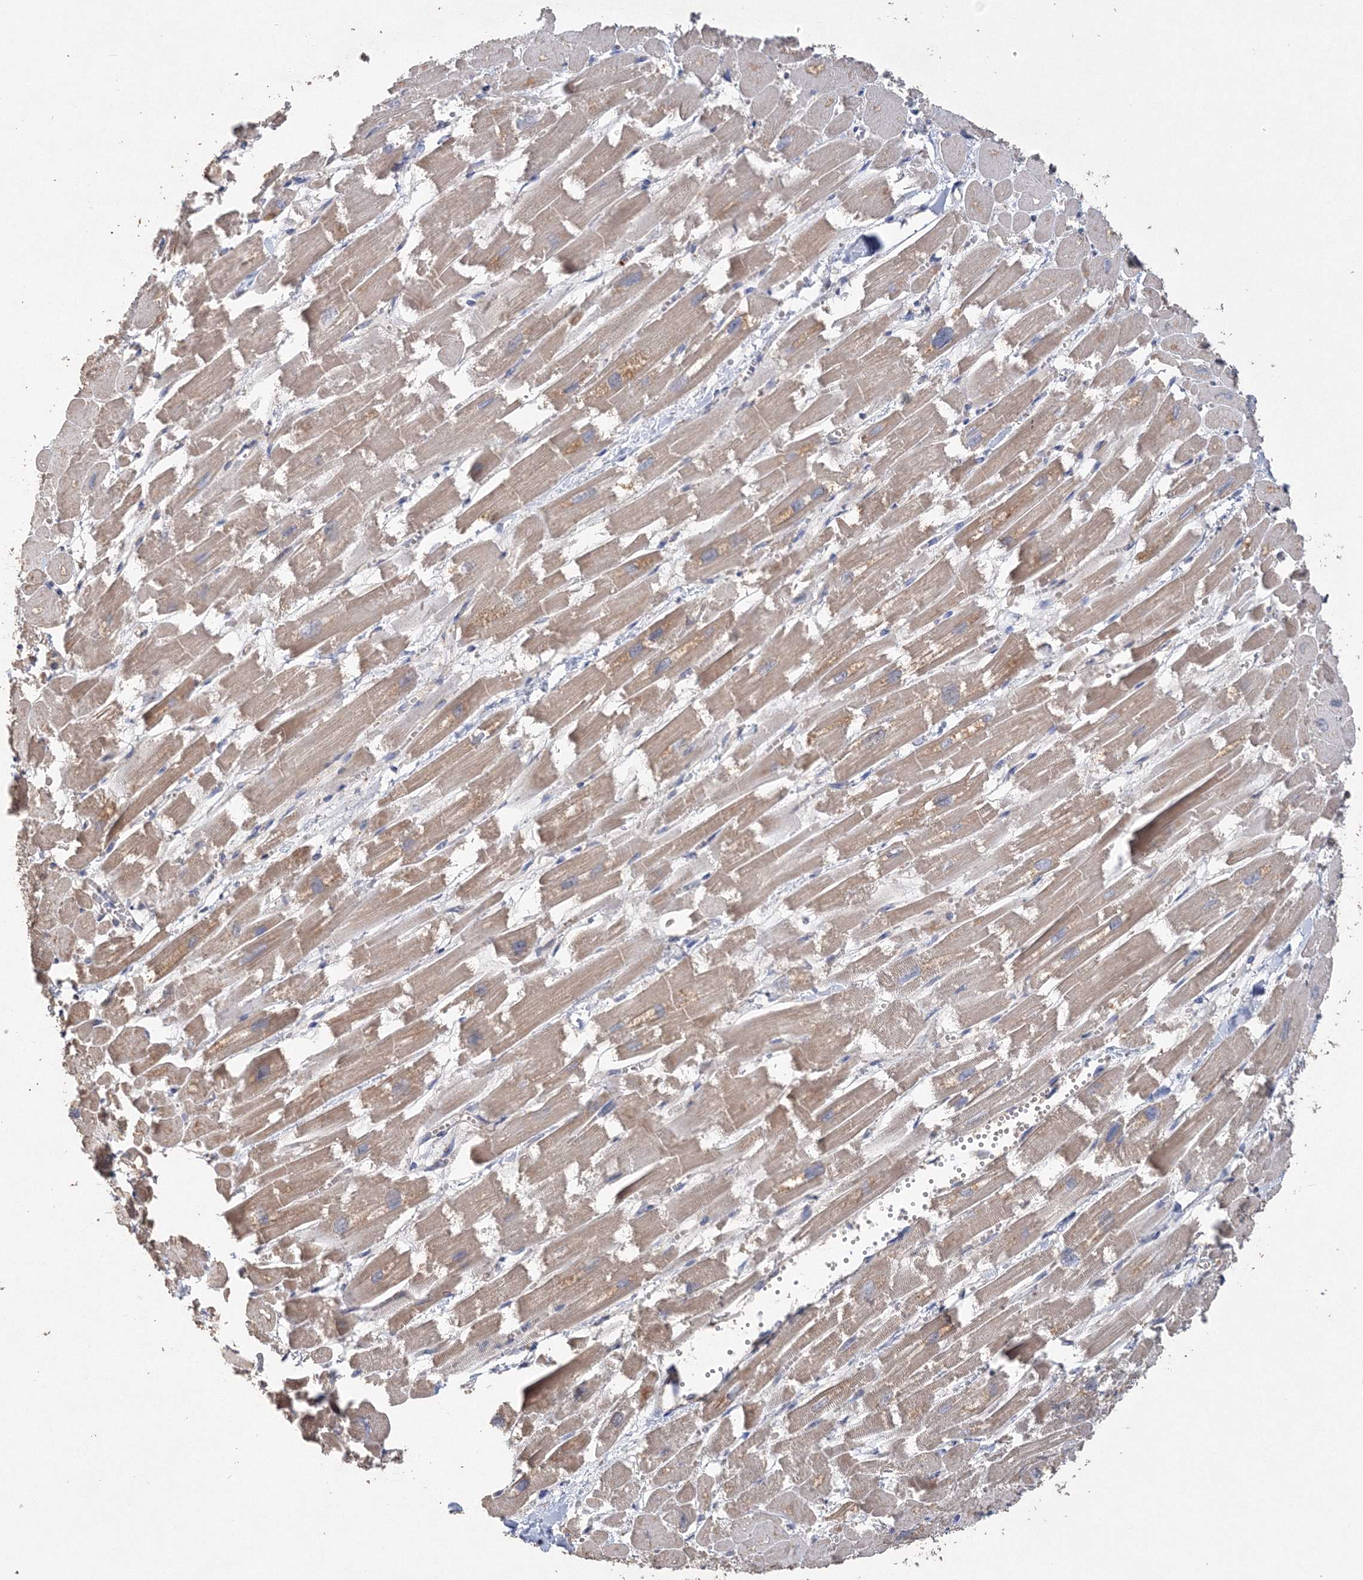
{"staining": {"intensity": "moderate", "quantity": ">75%", "location": "cytoplasmic/membranous"}, "tissue": "heart muscle", "cell_type": "Cardiomyocytes", "image_type": "normal", "snomed": [{"axis": "morphology", "description": "Normal tissue, NOS"}, {"axis": "topography", "description": "Heart"}], "caption": "A brown stain highlights moderate cytoplasmic/membranous expression of a protein in cardiomyocytes of unremarkable heart muscle.", "gene": "GRINA", "patient": {"sex": "male", "age": 54}}